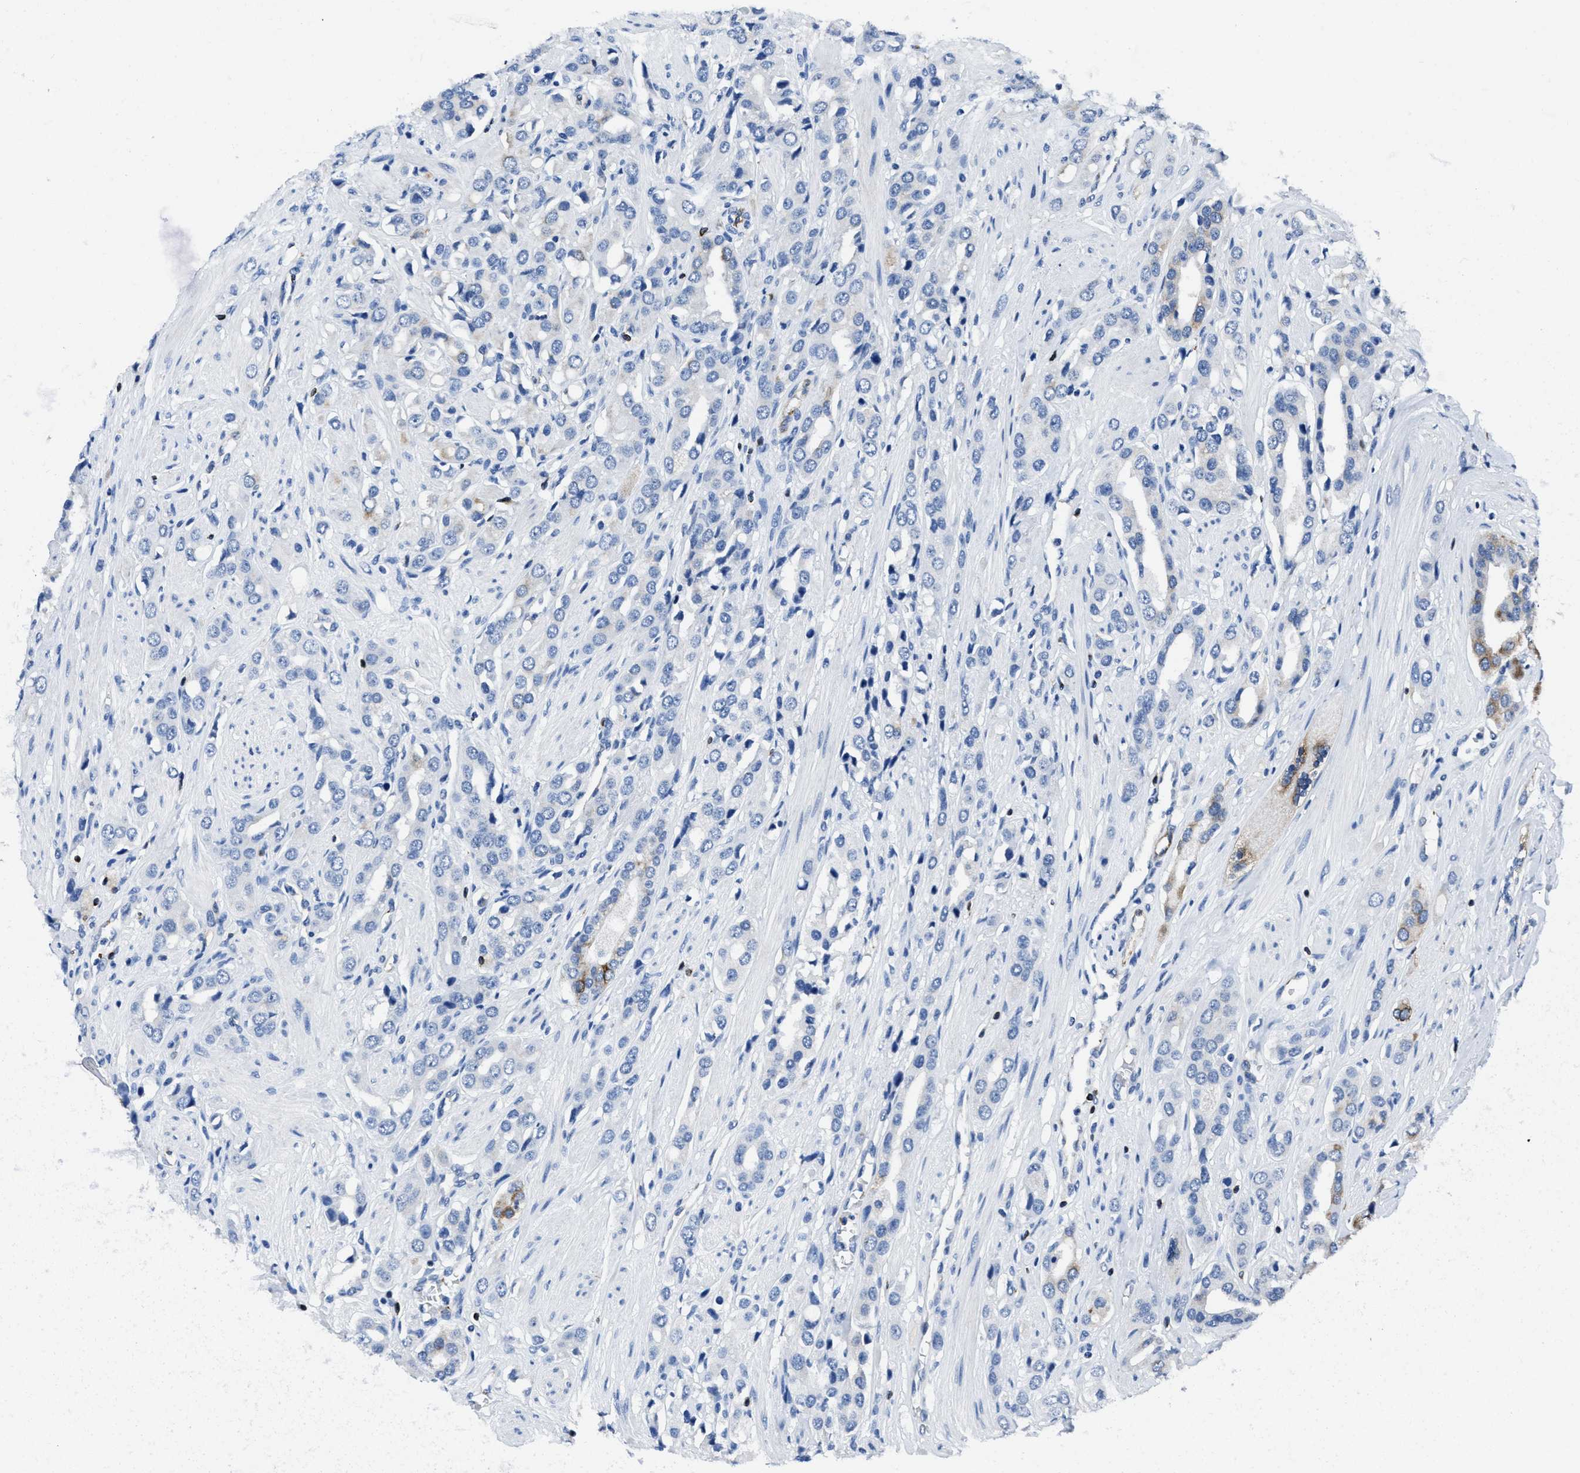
{"staining": {"intensity": "negative", "quantity": "none", "location": "none"}, "tissue": "prostate cancer", "cell_type": "Tumor cells", "image_type": "cancer", "snomed": [{"axis": "morphology", "description": "Adenocarcinoma, High grade"}, {"axis": "topography", "description": "Prostate"}], "caption": "The histopathology image exhibits no staining of tumor cells in high-grade adenocarcinoma (prostate).", "gene": "ITGA3", "patient": {"sex": "male", "age": 52}}